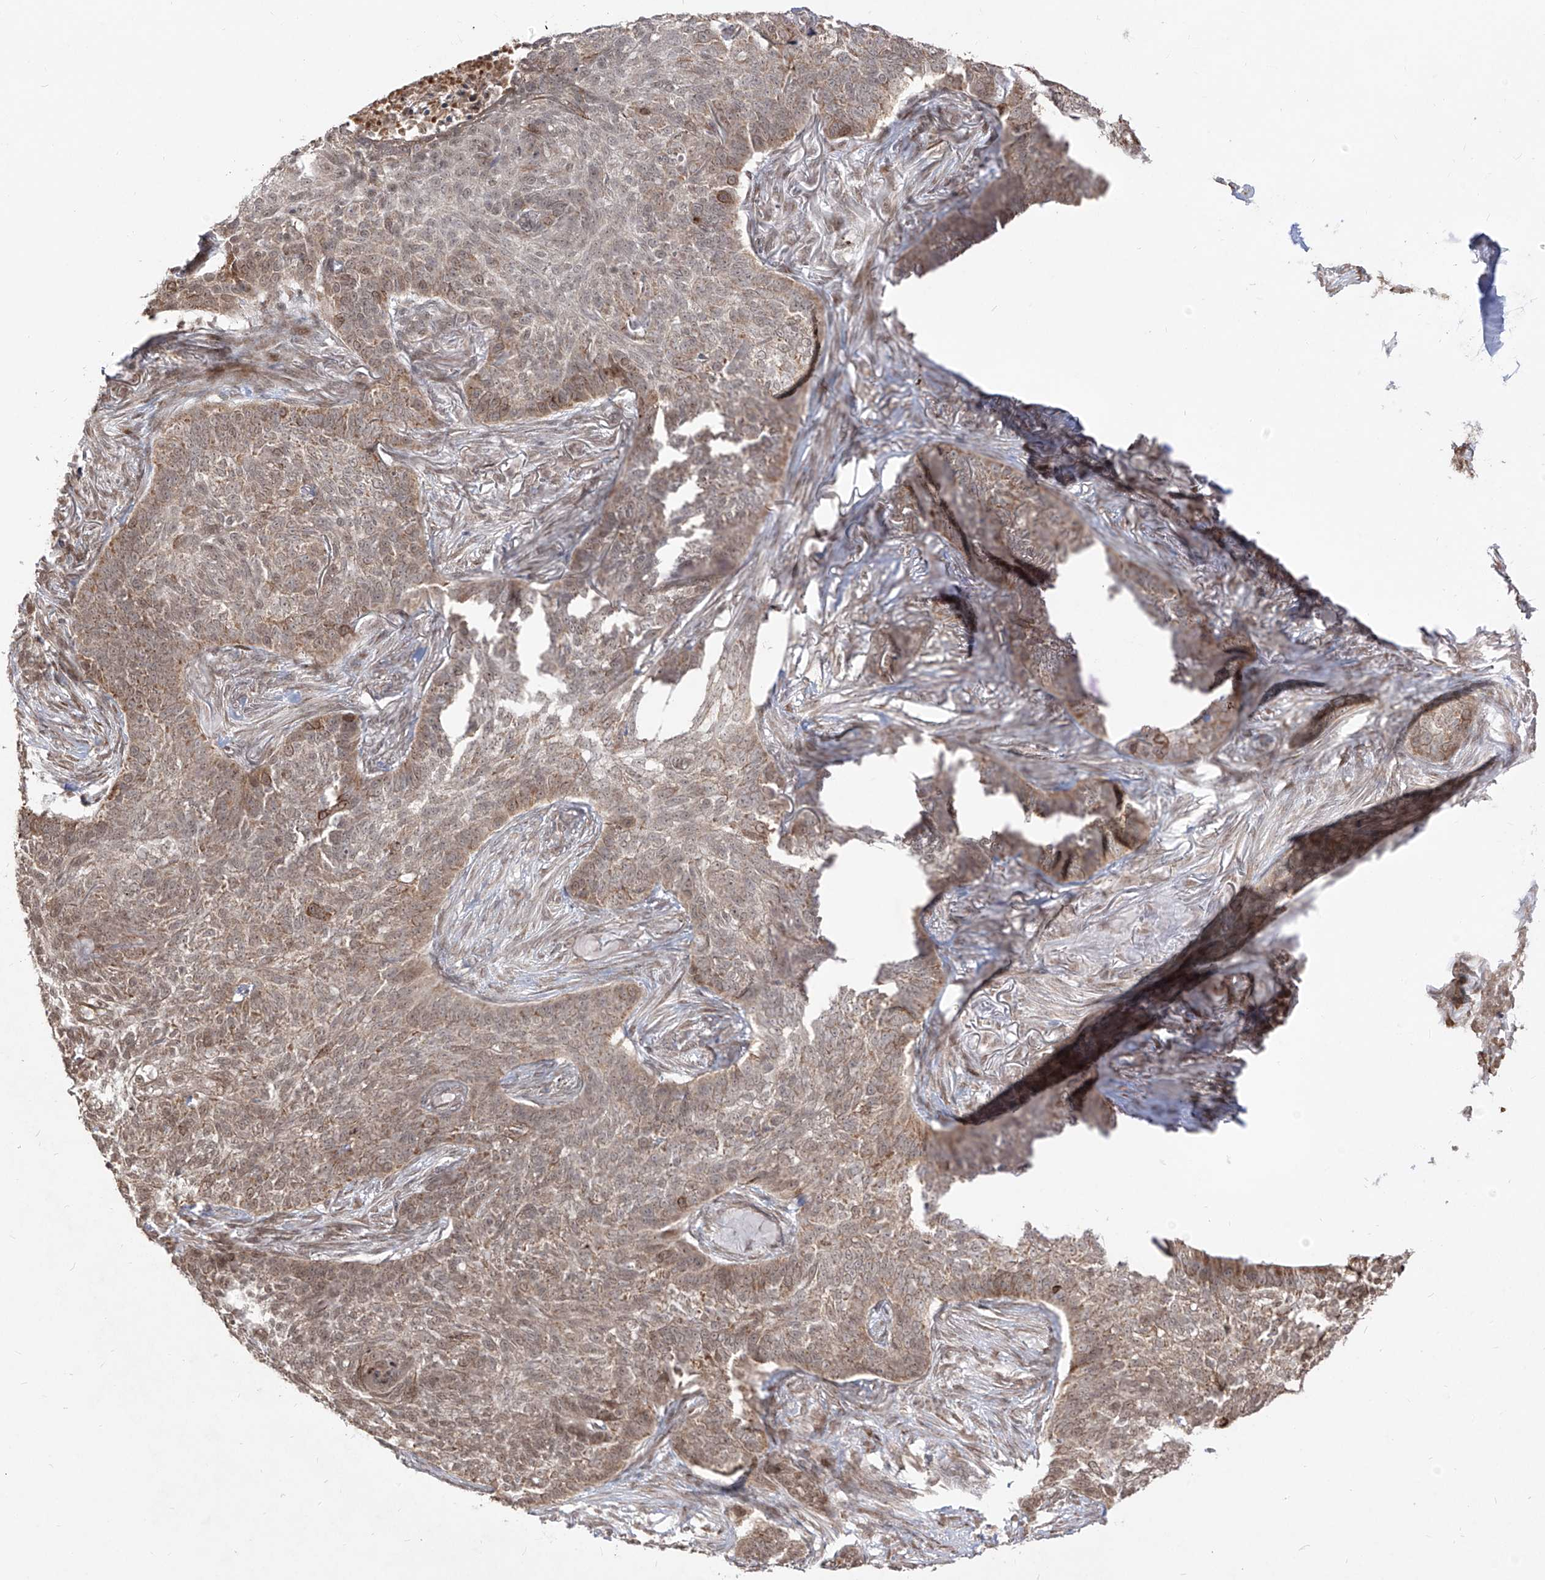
{"staining": {"intensity": "moderate", "quantity": "25%-75%", "location": "cytoplasmic/membranous"}, "tissue": "skin cancer", "cell_type": "Tumor cells", "image_type": "cancer", "snomed": [{"axis": "morphology", "description": "Basal cell carcinoma"}, {"axis": "topography", "description": "Skin"}], "caption": "Brown immunohistochemical staining in skin cancer shows moderate cytoplasmic/membranous staining in about 25%-75% of tumor cells.", "gene": "SNRNP27", "patient": {"sex": "male", "age": 85}}